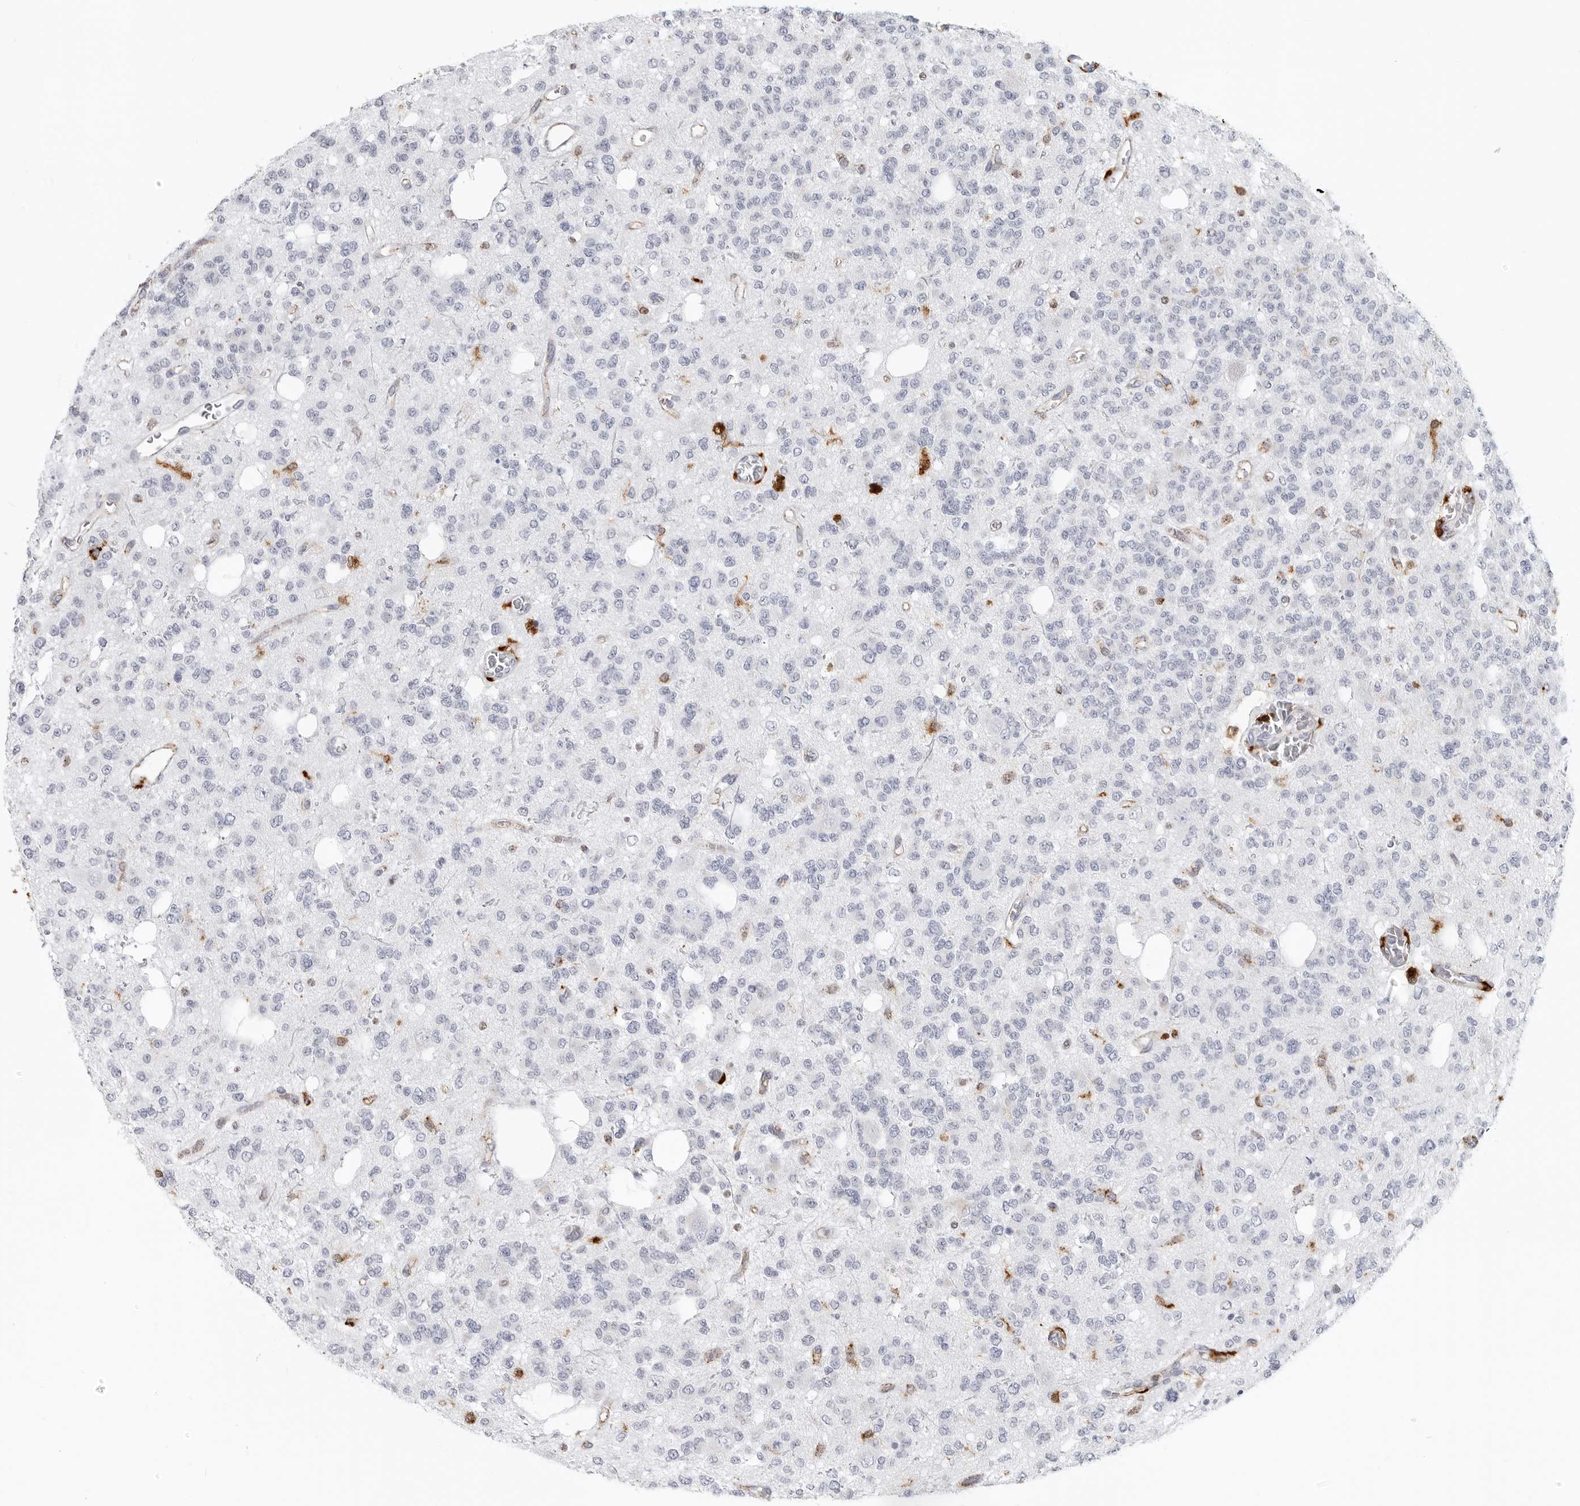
{"staining": {"intensity": "negative", "quantity": "none", "location": "none"}, "tissue": "glioma", "cell_type": "Tumor cells", "image_type": "cancer", "snomed": [{"axis": "morphology", "description": "Glioma, malignant, Low grade"}, {"axis": "topography", "description": "Brain"}], "caption": "DAB immunohistochemical staining of human malignant low-grade glioma exhibits no significant expression in tumor cells.", "gene": "IFI30", "patient": {"sex": "male", "age": 38}}